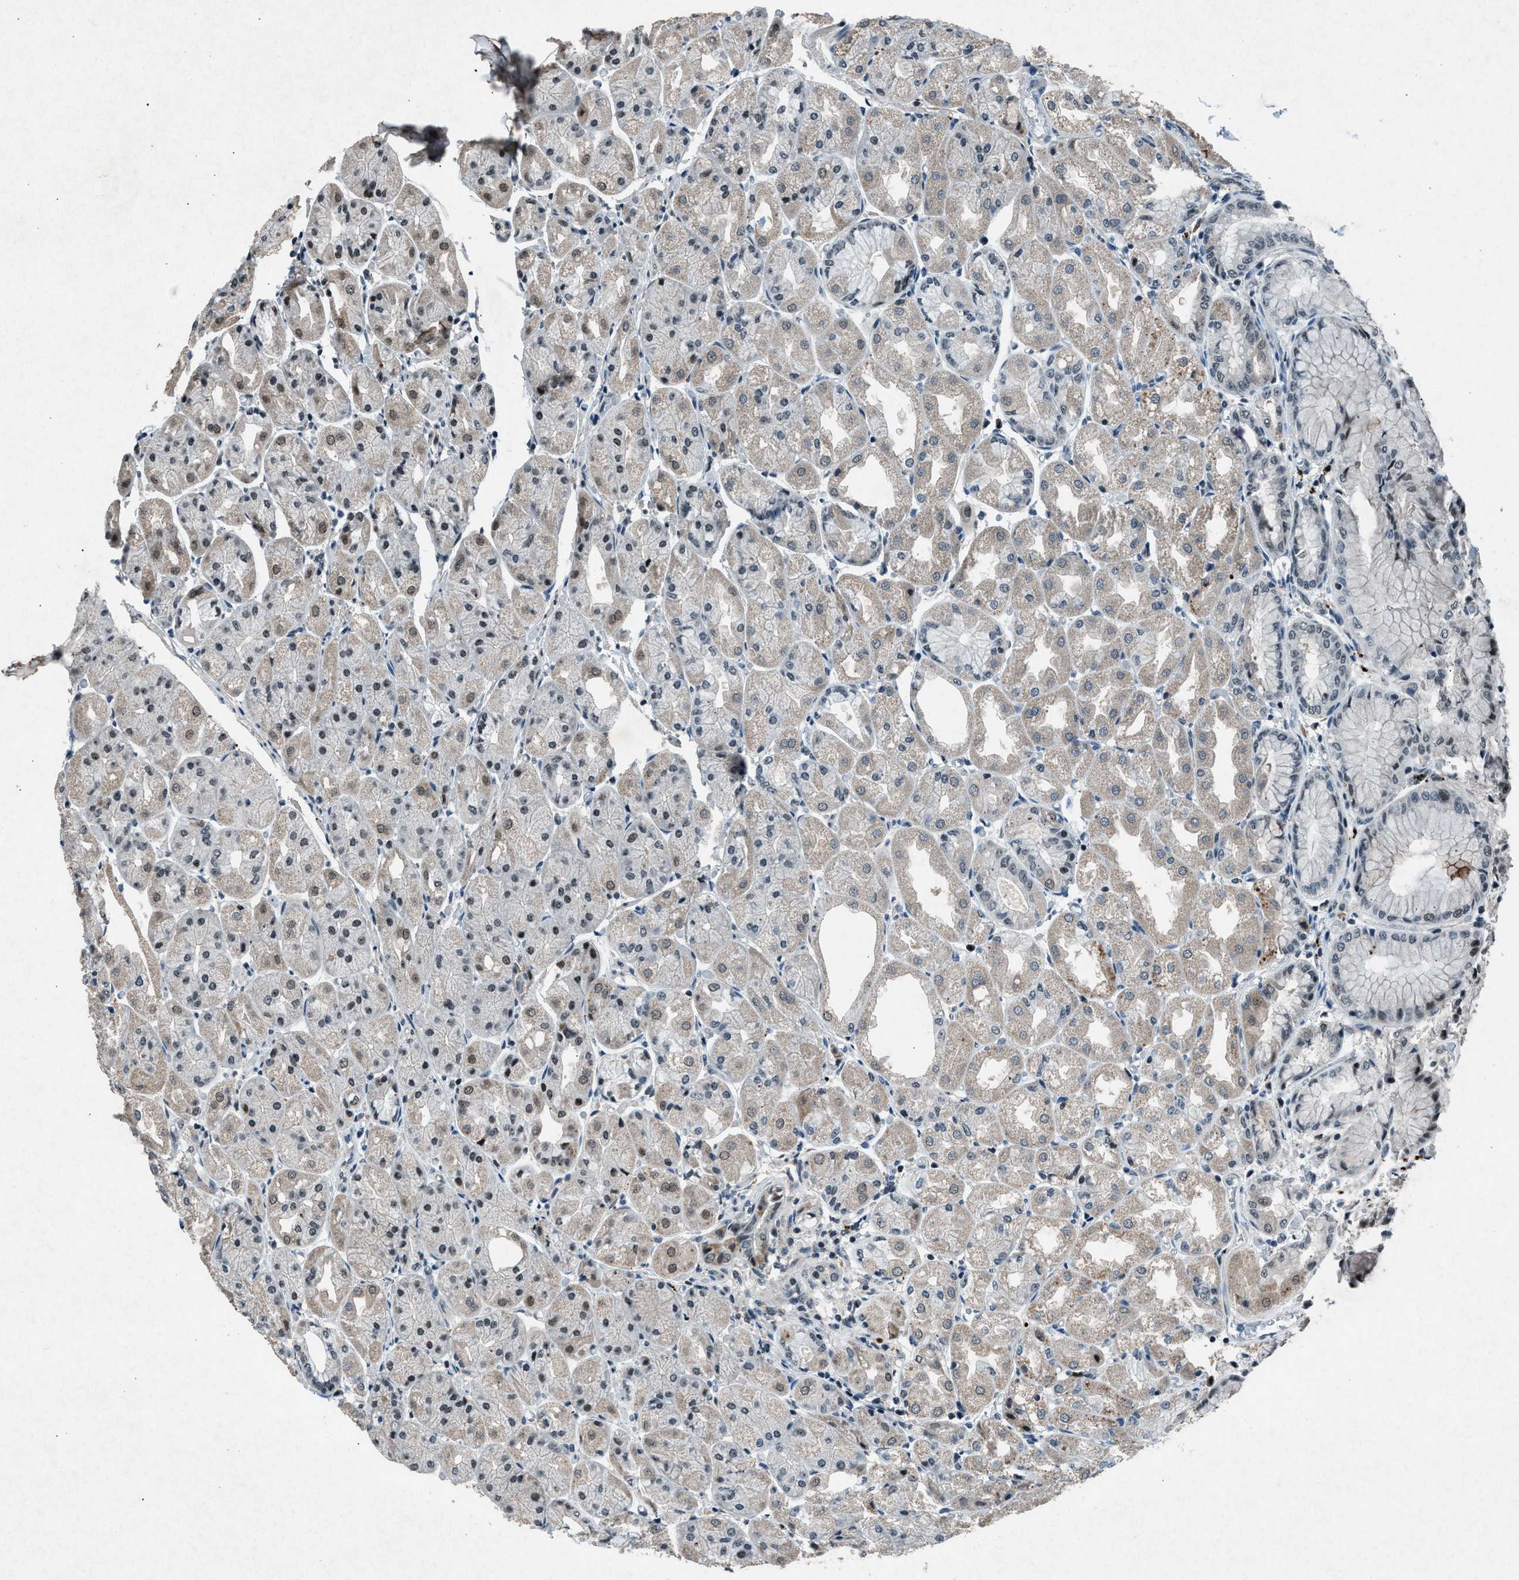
{"staining": {"intensity": "moderate", "quantity": ">75%", "location": "cytoplasmic/membranous,nuclear"}, "tissue": "stomach", "cell_type": "Glandular cells", "image_type": "normal", "snomed": [{"axis": "morphology", "description": "Normal tissue, NOS"}, {"axis": "topography", "description": "Stomach, upper"}], "caption": "This micrograph displays immunohistochemistry (IHC) staining of benign human stomach, with medium moderate cytoplasmic/membranous,nuclear expression in approximately >75% of glandular cells.", "gene": "ADCY1", "patient": {"sex": "male", "age": 72}}